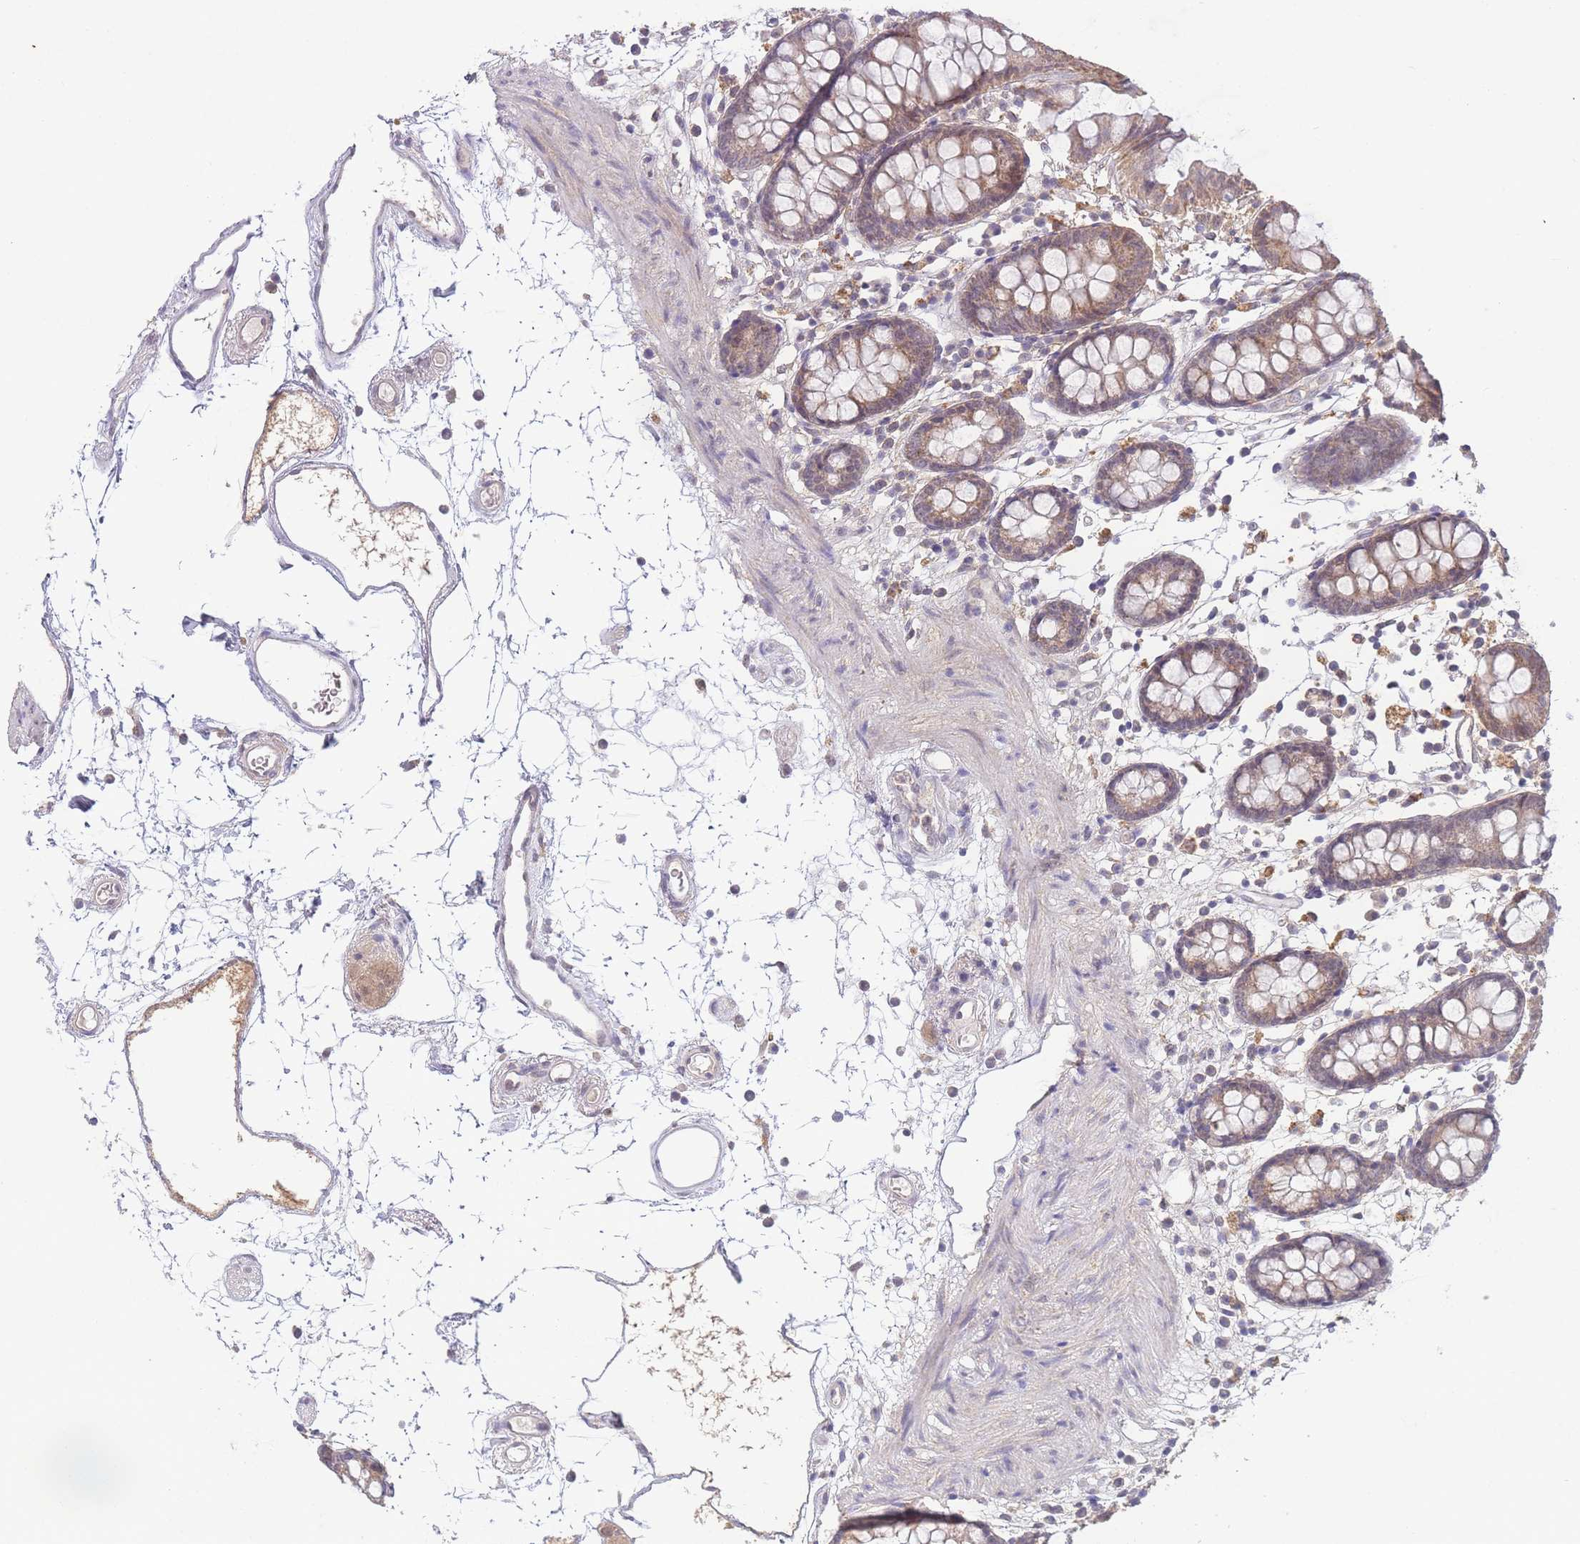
{"staining": {"intensity": "negative", "quantity": "none", "location": "none"}, "tissue": "colon", "cell_type": "Endothelial cells", "image_type": "normal", "snomed": [{"axis": "morphology", "description": "Normal tissue, NOS"}, {"axis": "topography", "description": "Colon"}], "caption": "Colon was stained to show a protein in brown. There is no significant expression in endothelial cells. (Immunohistochemistry (ihc), brightfield microscopy, high magnification).", "gene": "RNF144B", "patient": {"sex": "female", "age": 84}}